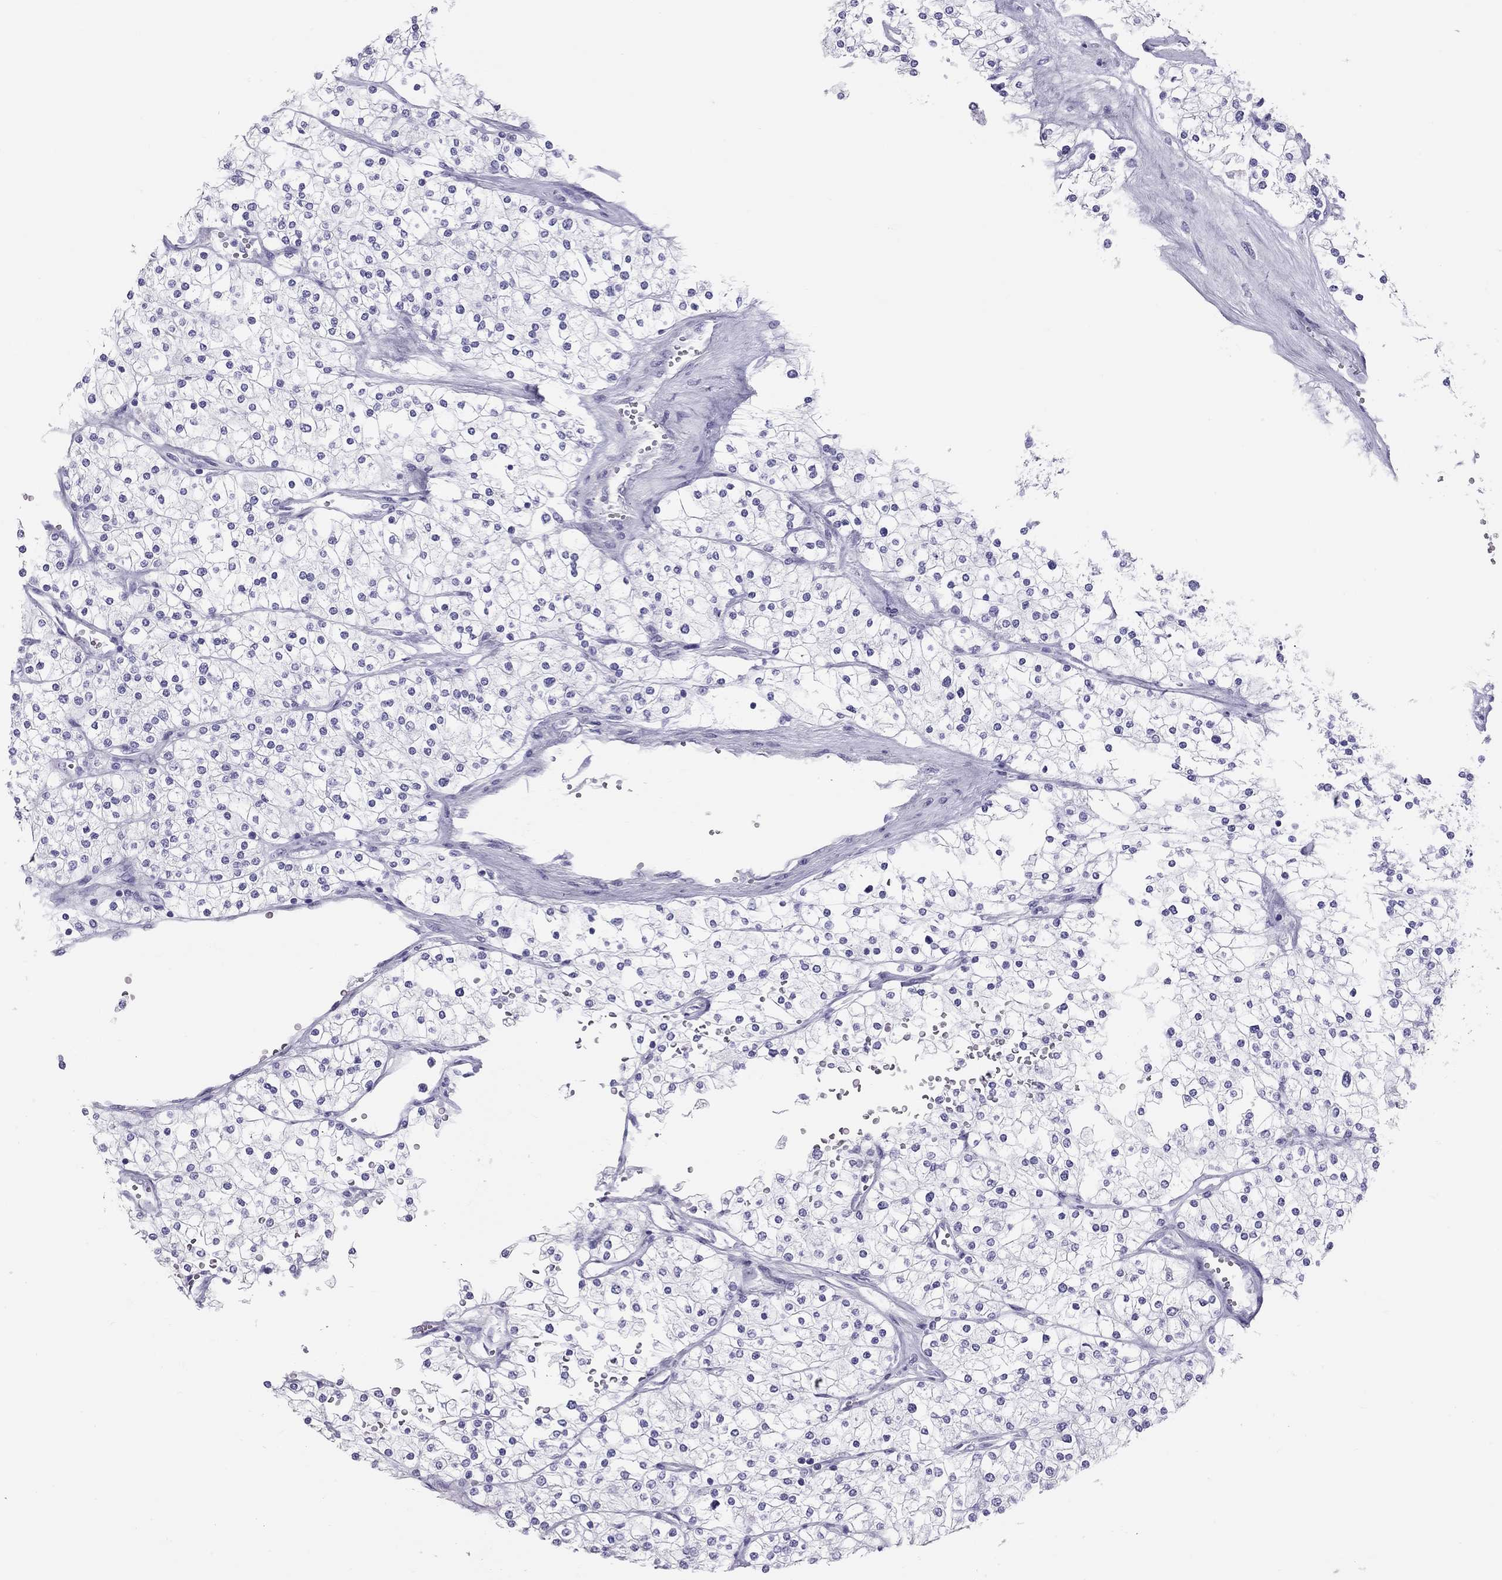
{"staining": {"intensity": "negative", "quantity": "none", "location": "none"}, "tissue": "renal cancer", "cell_type": "Tumor cells", "image_type": "cancer", "snomed": [{"axis": "morphology", "description": "Adenocarcinoma, NOS"}, {"axis": "topography", "description": "Kidney"}], "caption": "DAB immunohistochemical staining of human renal adenocarcinoma displays no significant expression in tumor cells.", "gene": "PSMB11", "patient": {"sex": "male", "age": 80}}